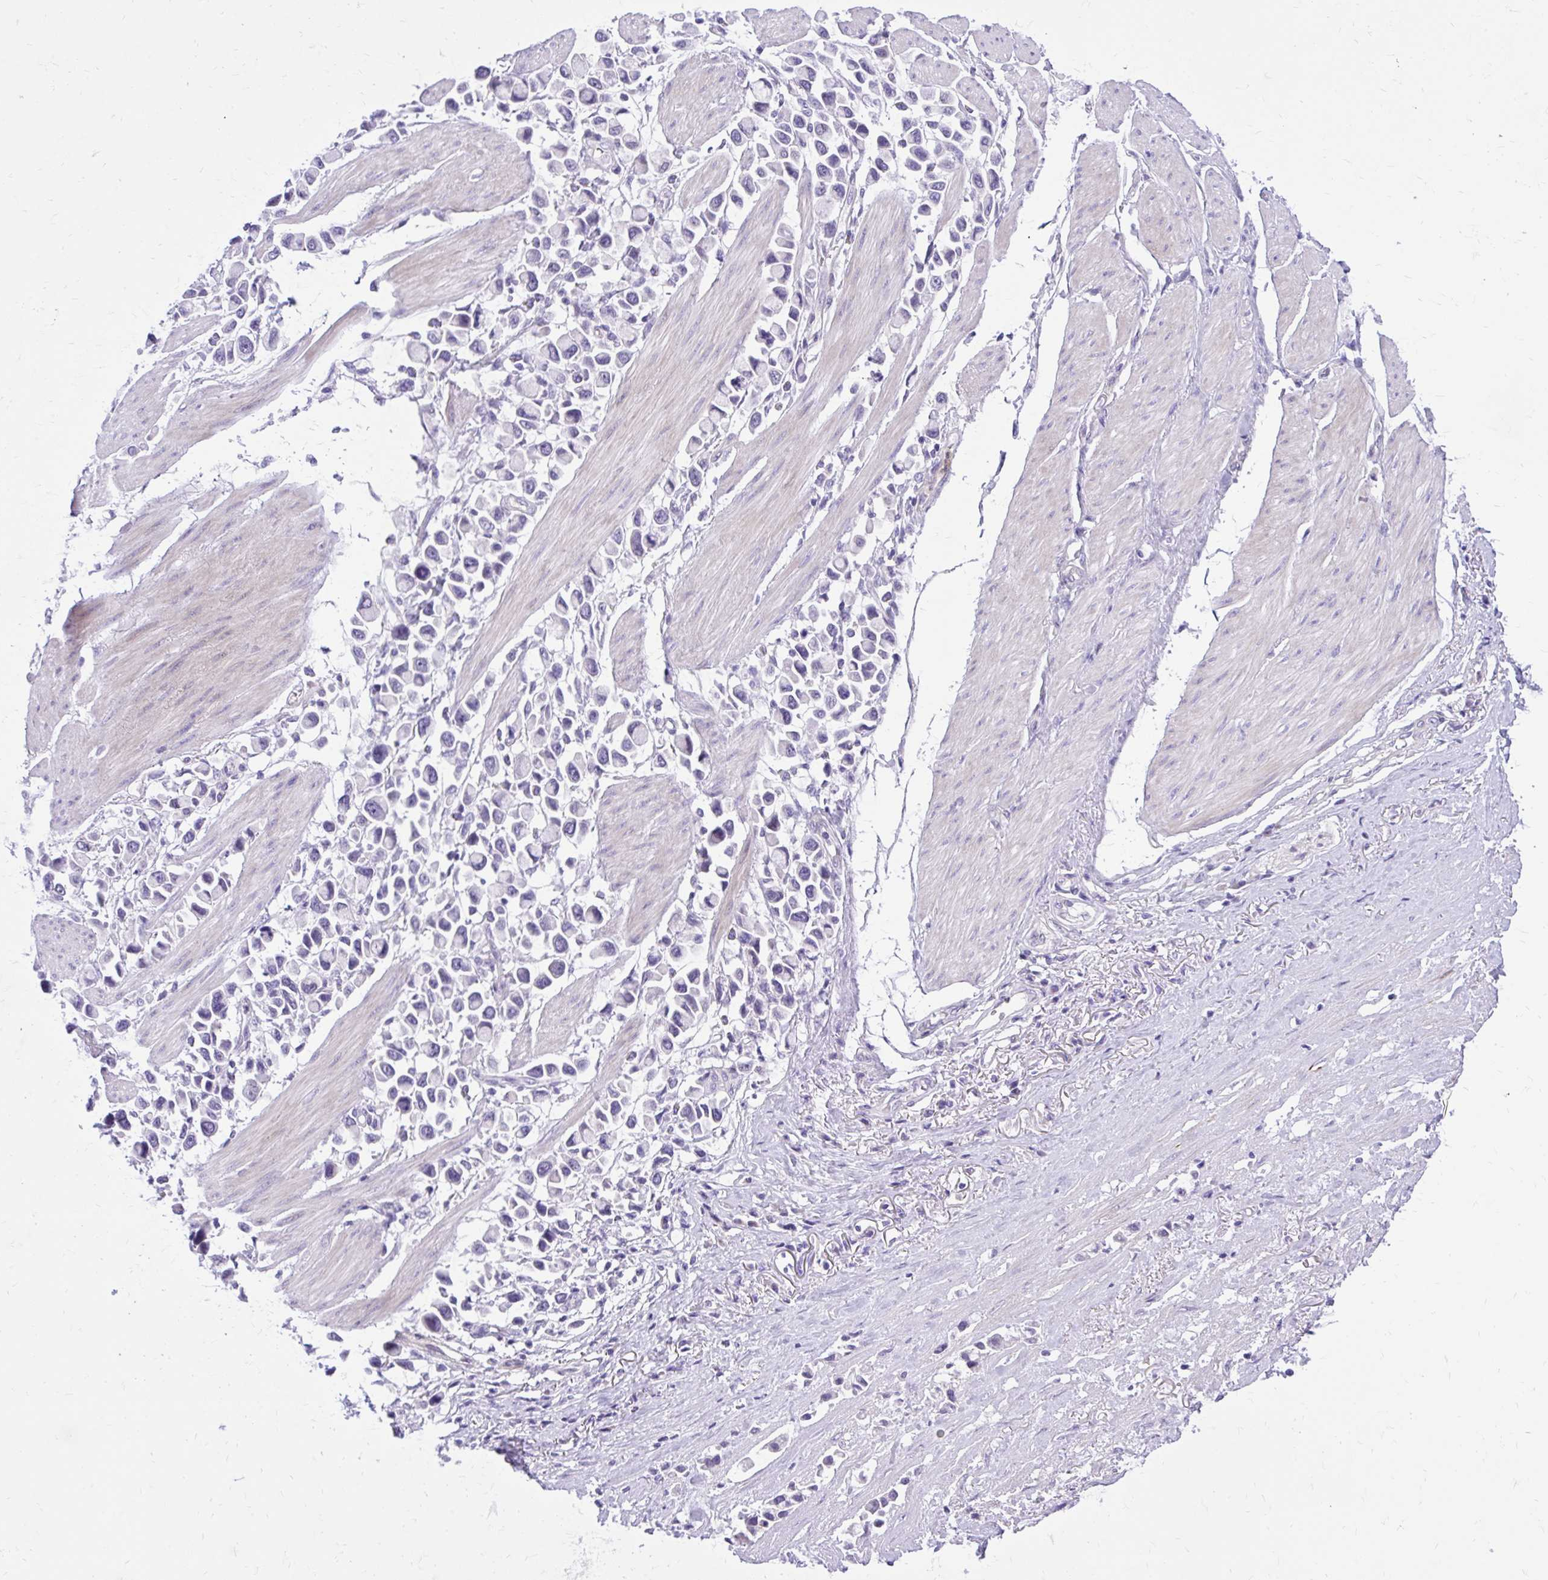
{"staining": {"intensity": "strong", "quantity": "<25%", "location": "cytoplasmic/membranous"}, "tissue": "stomach cancer", "cell_type": "Tumor cells", "image_type": "cancer", "snomed": [{"axis": "morphology", "description": "Adenocarcinoma, NOS"}, {"axis": "topography", "description": "Stomach"}], "caption": "Stomach adenocarcinoma tissue shows strong cytoplasmic/membranous staining in approximately <25% of tumor cells", "gene": "ADAMTSL1", "patient": {"sex": "female", "age": 81}}